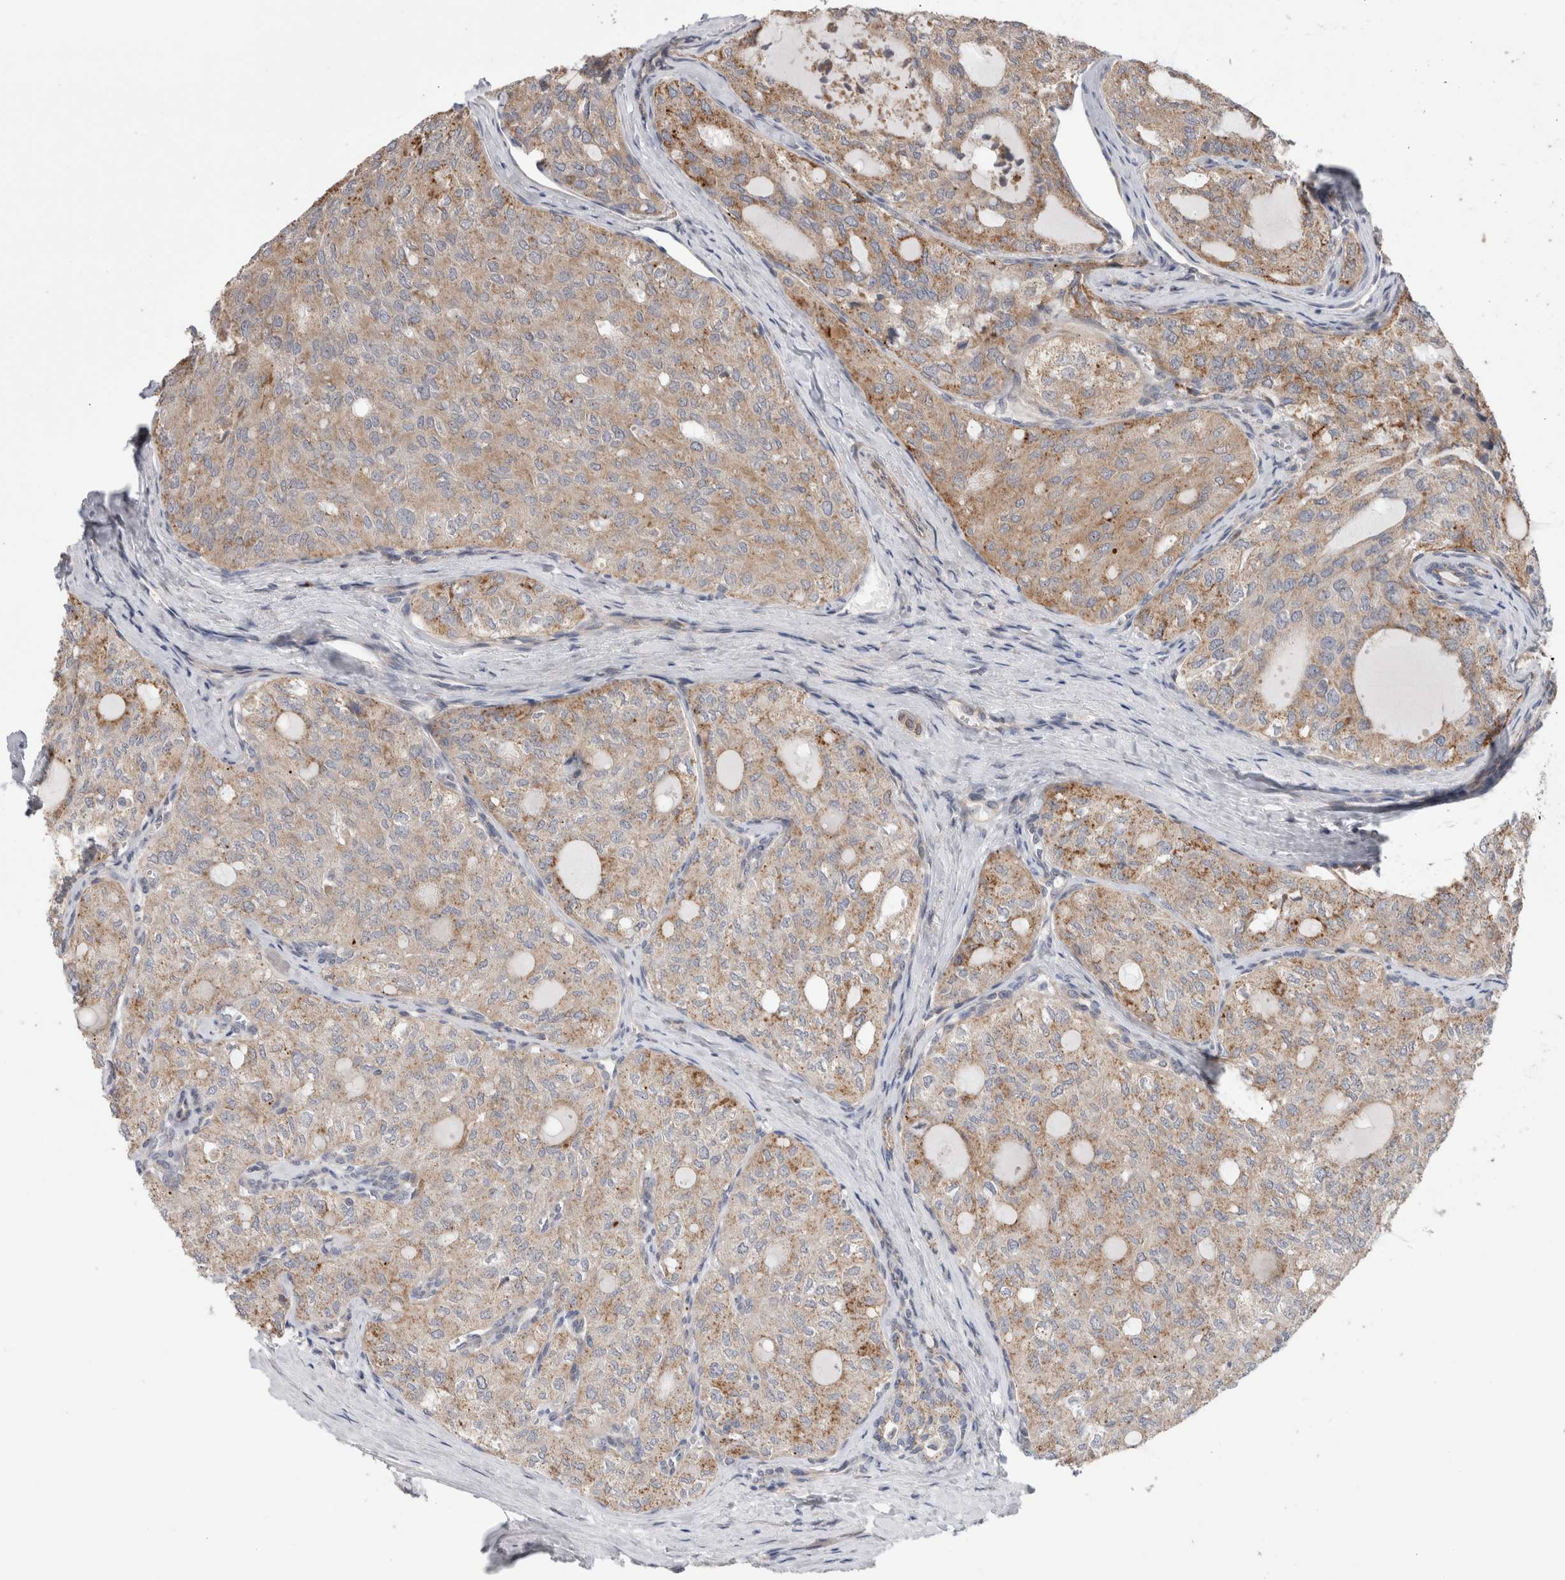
{"staining": {"intensity": "moderate", "quantity": "25%-75%", "location": "cytoplasmic/membranous"}, "tissue": "thyroid cancer", "cell_type": "Tumor cells", "image_type": "cancer", "snomed": [{"axis": "morphology", "description": "Follicular adenoma carcinoma, NOS"}, {"axis": "topography", "description": "Thyroid gland"}], "caption": "About 25%-75% of tumor cells in follicular adenoma carcinoma (thyroid) show moderate cytoplasmic/membranous protein expression as visualized by brown immunohistochemical staining.", "gene": "TRIM5", "patient": {"sex": "male", "age": 75}}